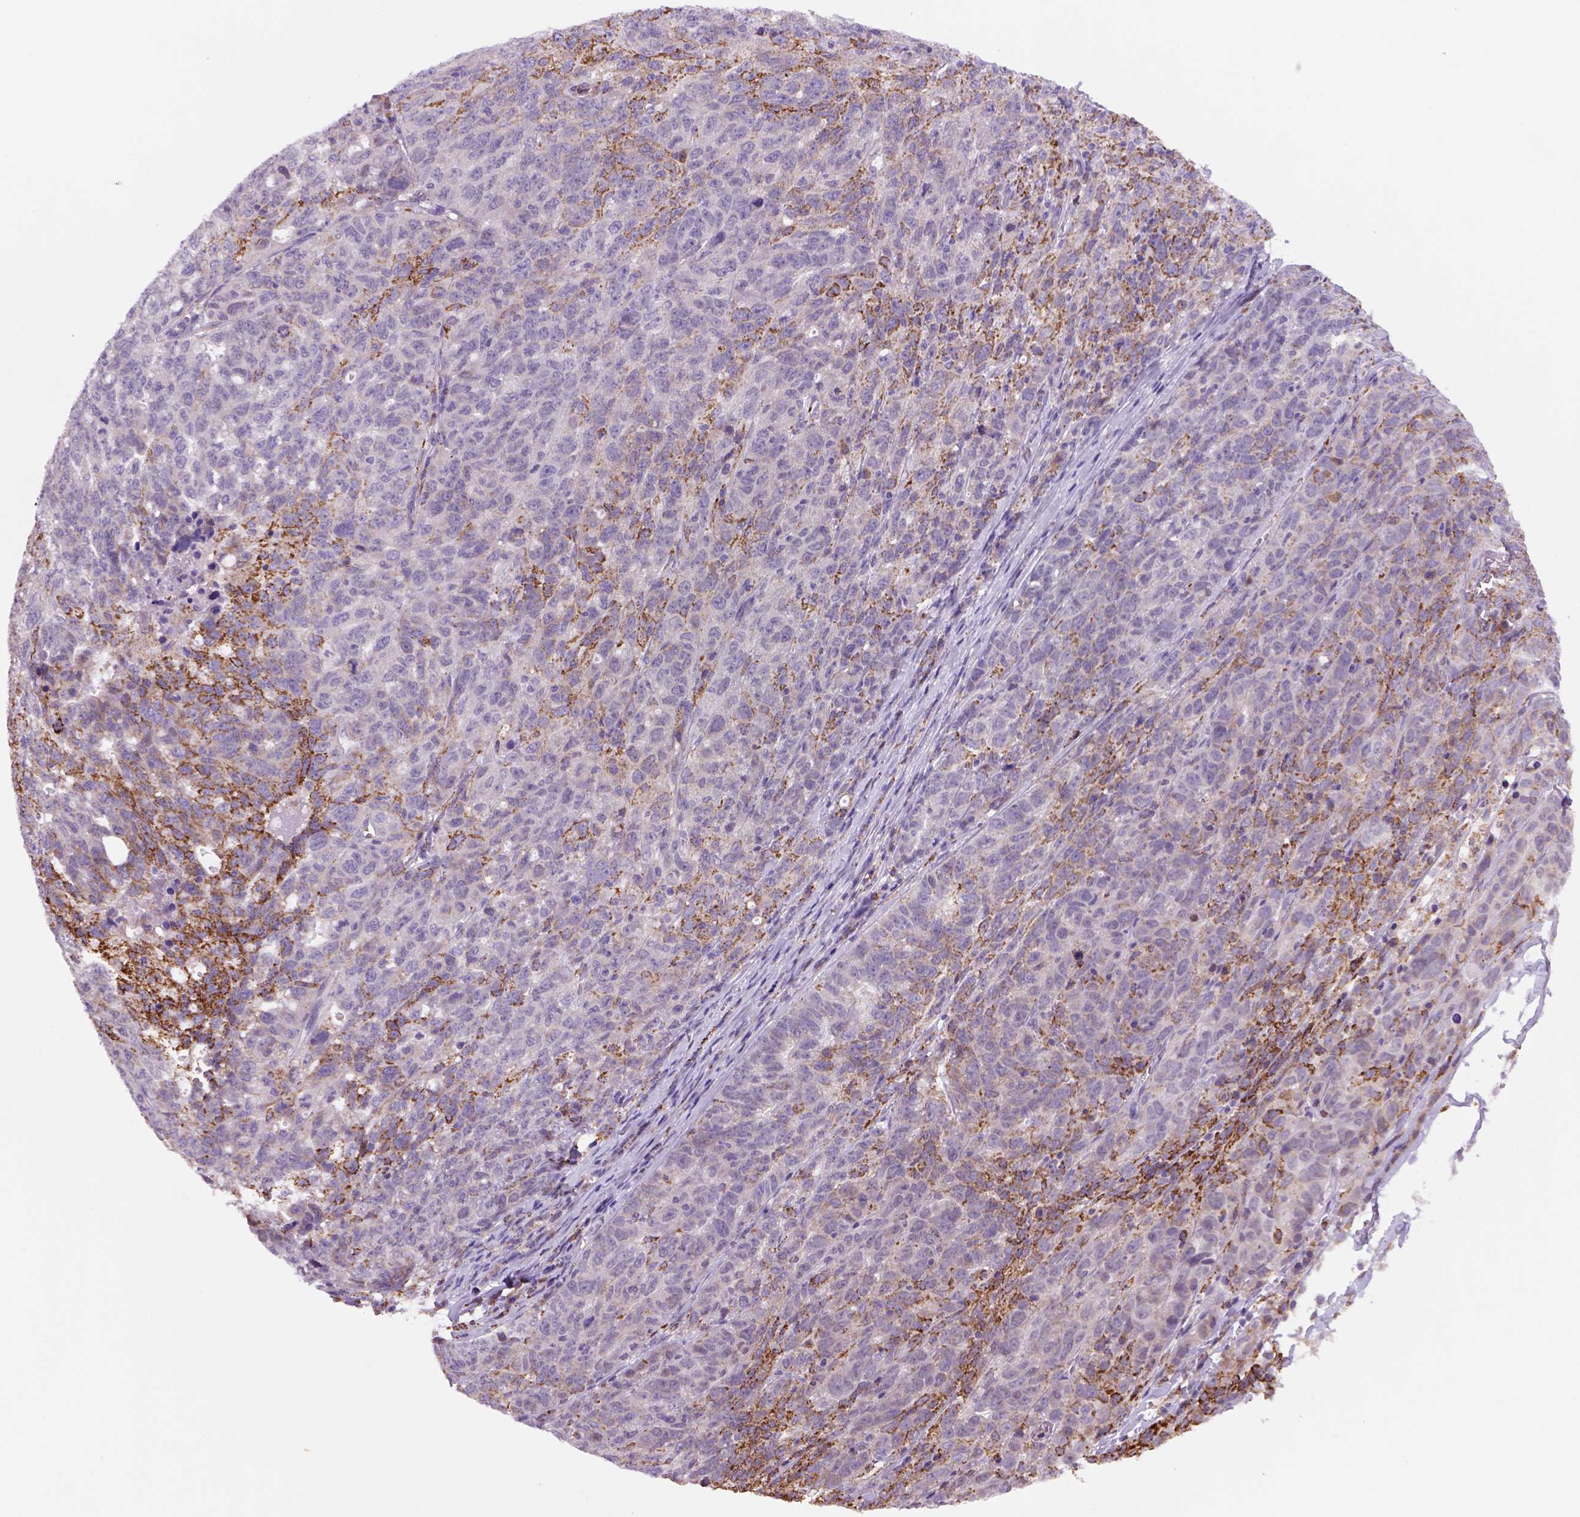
{"staining": {"intensity": "strong", "quantity": "<25%", "location": "cytoplasmic/membranous"}, "tissue": "ovarian cancer", "cell_type": "Tumor cells", "image_type": "cancer", "snomed": [{"axis": "morphology", "description": "Cystadenocarcinoma, serous, NOS"}, {"axis": "topography", "description": "Ovary"}], "caption": "Immunohistochemistry staining of ovarian serous cystadenocarcinoma, which shows medium levels of strong cytoplasmic/membranous positivity in about <25% of tumor cells indicating strong cytoplasmic/membranous protein staining. The staining was performed using DAB (3,3'-diaminobenzidine) (brown) for protein detection and nuclei were counterstained in hematoxylin (blue).", "gene": "FZD7", "patient": {"sex": "female", "age": 71}}